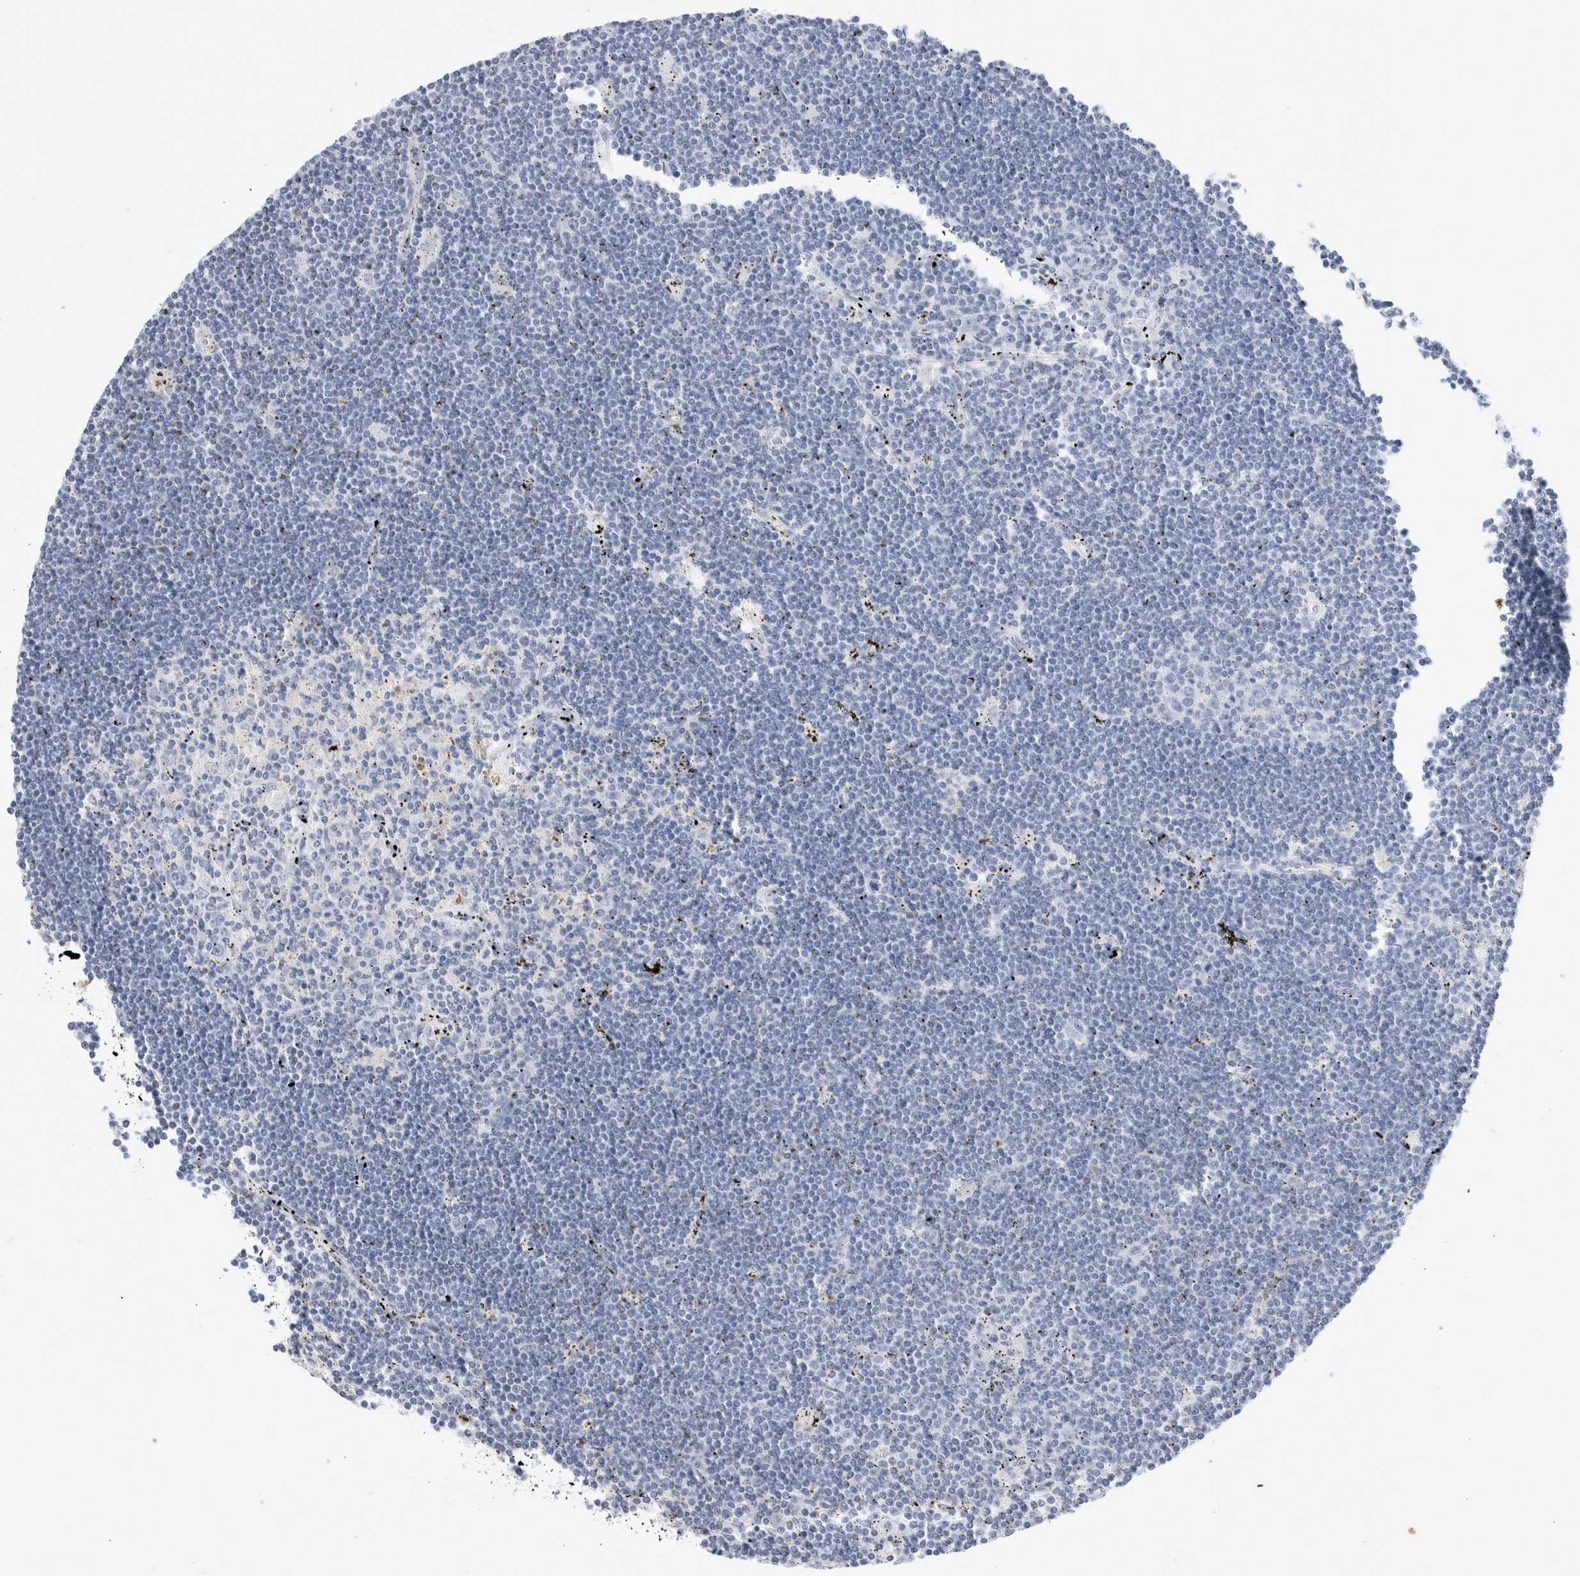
{"staining": {"intensity": "negative", "quantity": "none", "location": "none"}, "tissue": "lymphoma", "cell_type": "Tumor cells", "image_type": "cancer", "snomed": [{"axis": "morphology", "description": "Malignant lymphoma, non-Hodgkin's type, Low grade"}, {"axis": "topography", "description": "Spleen"}], "caption": "Immunohistochemistry photomicrograph of neoplastic tissue: low-grade malignant lymphoma, non-Hodgkin's type stained with DAB reveals no significant protein positivity in tumor cells. (DAB (3,3'-diaminobenzidine) immunohistochemistry with hematoxylin counter stain).", "gene": "ECHDC2", "patient": {"sex": "male", "age": 76}}